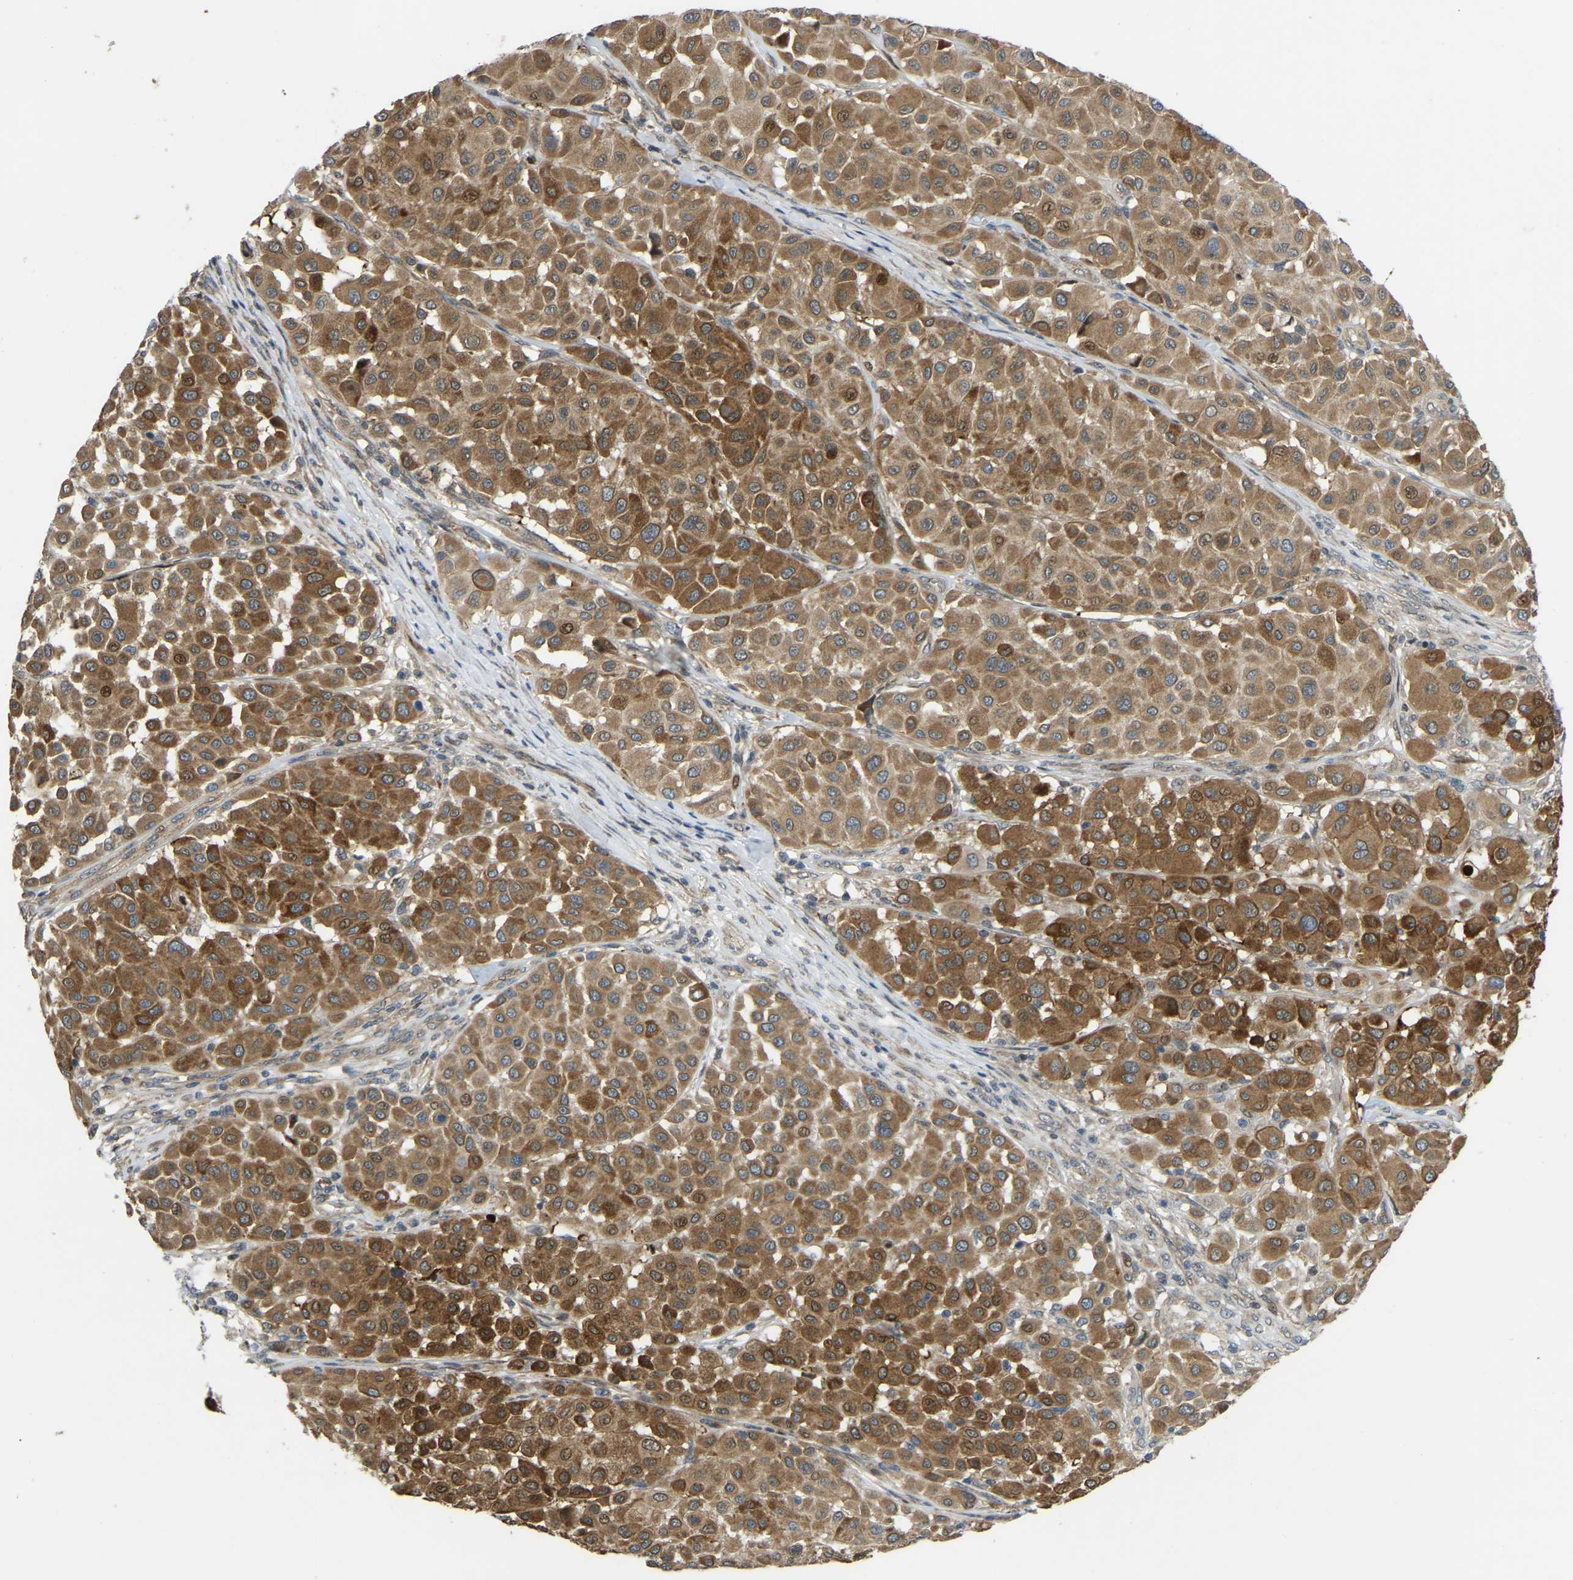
{"staining": {"intensity": "moderate", "quantity": ">75%", "location": "cytoplasmic/membranous"}, "tissue": "melanoma", "cell_type": "Tumor cells", "image_type": "cancer", "snomed": [{"axis": "morphology", "description": "Malignant melanoma, Metastatic site"}, {"axis": "topography", "description": "Soft tissue"}], "caption": "Immunohistochemical staining of melanoma reveals moderate cytoplasmic/membranous protein expression in about >75% of tumor cells. Nuclei are stained in blue.", "gene": "C21orf91", "patient": {"sex": "male", "age": 41}}